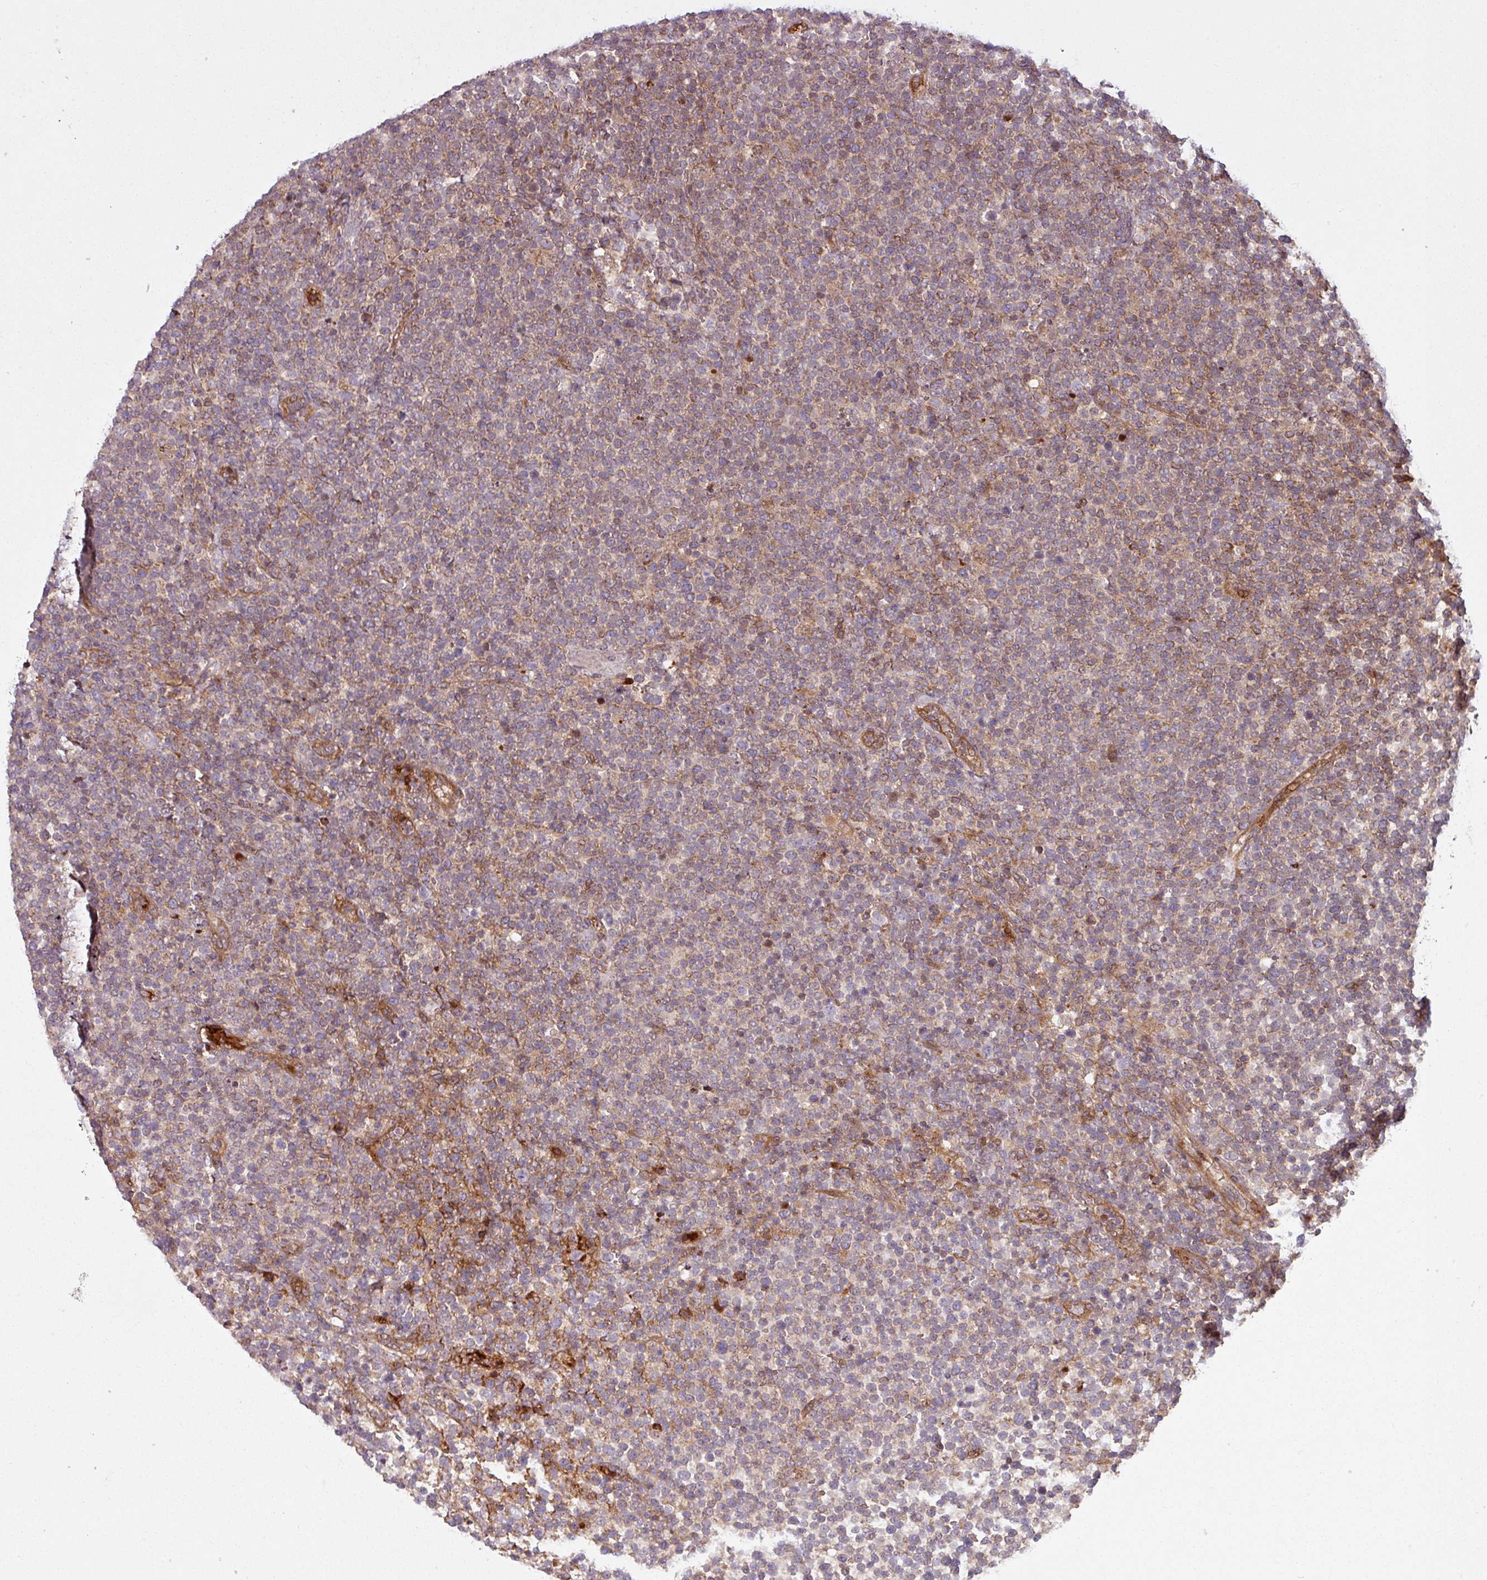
{"staining": {"intensity": "weak", "quantity": "25%-75%", "location": "cytoplasmic/membranous"}, "tissue": "lymphoma", "cell_type": "Tumor cells", "image_type": "cancer", "snomed": [{"axis": "morphology", "description": "Malignant lymphoma, non-Hodgkin's type, High grade"}, {"axis": "topography", "description": "Lymph node"}], "caption": "High-grade malignant lymphoma, non-Hodgkin's type stained with immunohistochemistry (IHC) displays weak cytoplasmic/membranous staining in approximately 25%-75% of tumor cells.", "gene": "SNRNP25", "patient": {"sex": "male", "age": 61}}